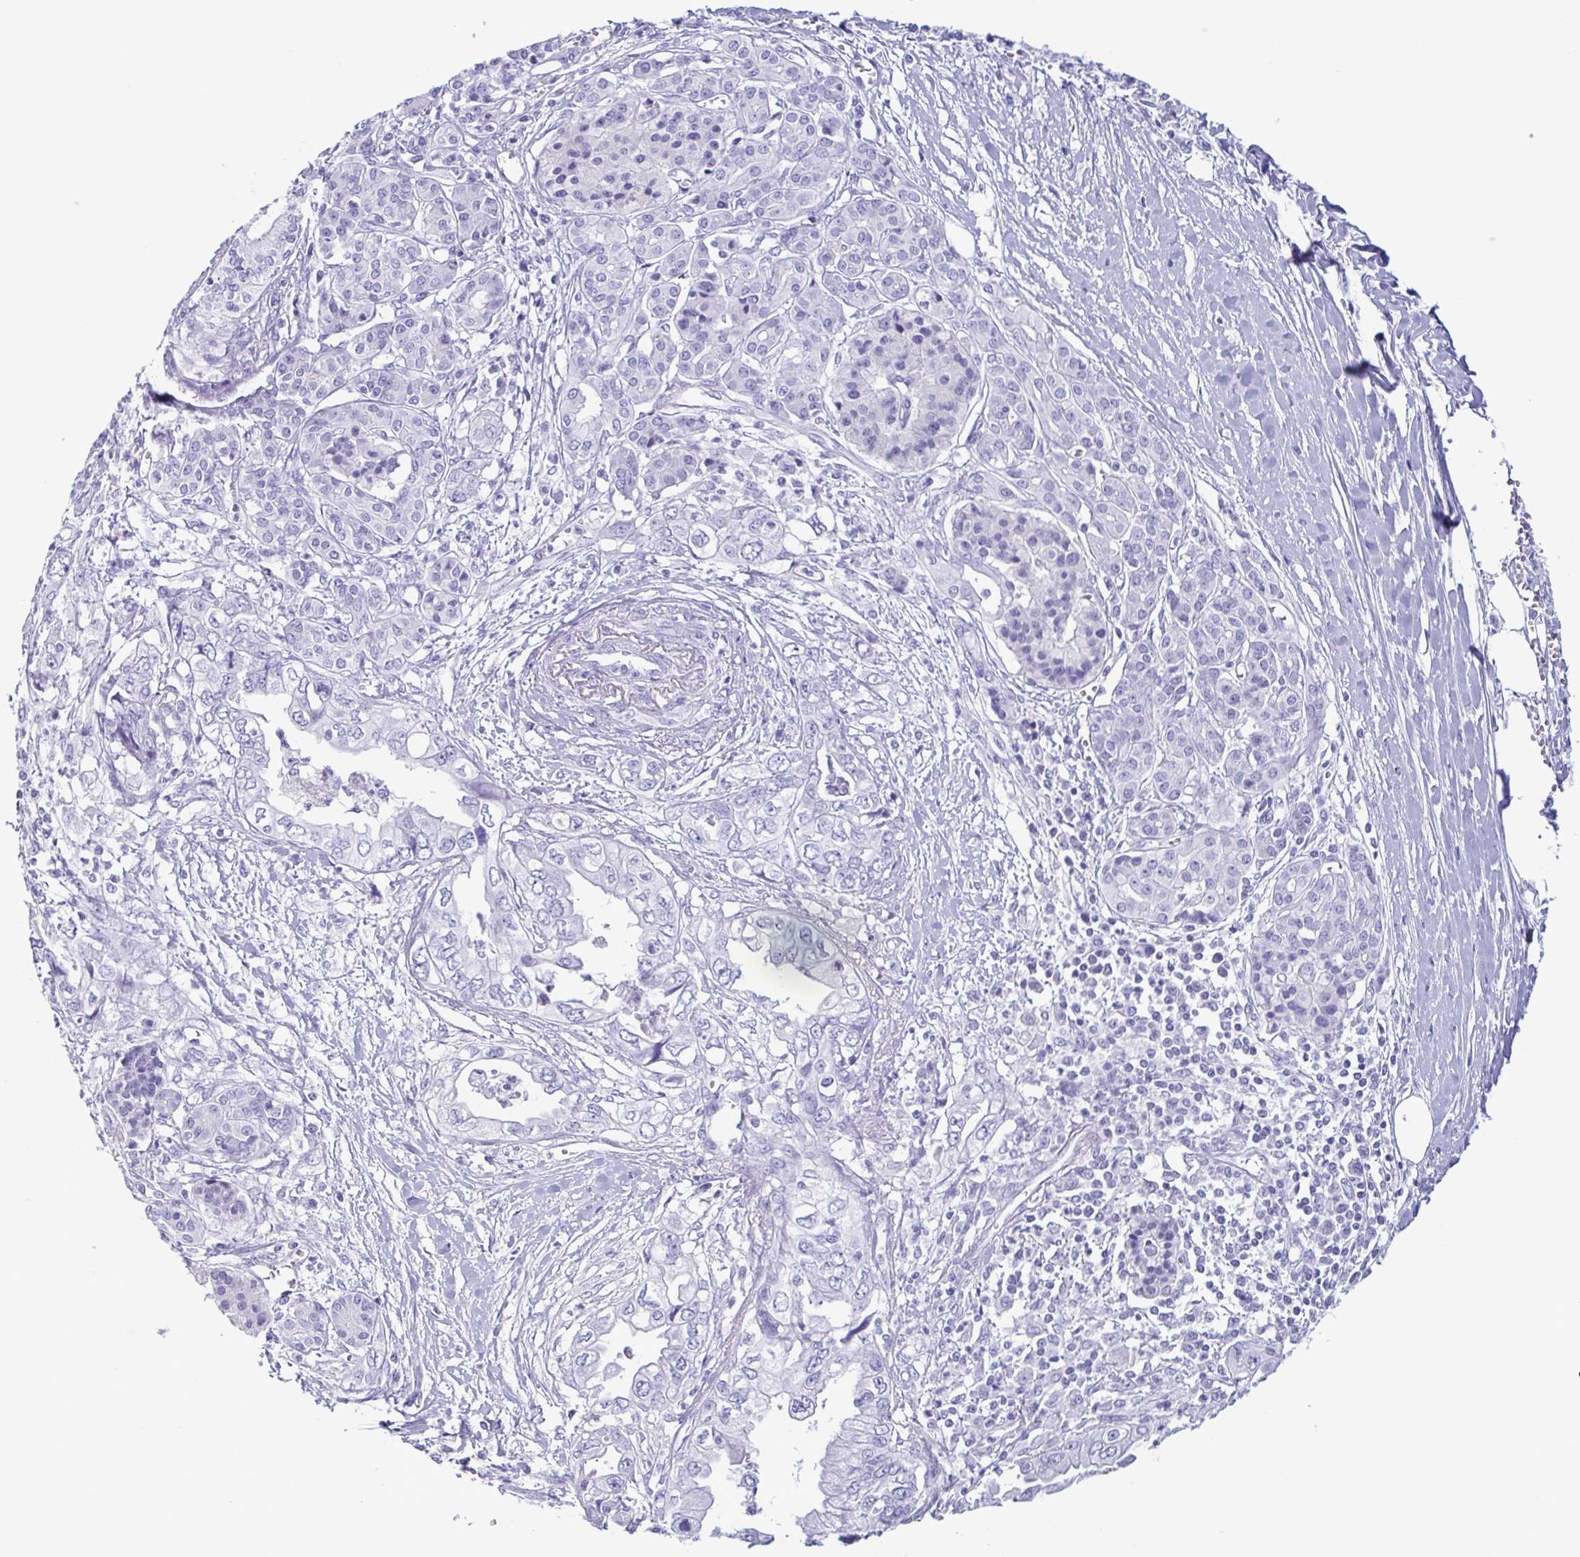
{"staining": {"intensity": "negative", "quantity": "none", "location": "none"}, "tissue": "pancreatic cancer", "cell_type": "Tumor cells", "image_type": "cancer", "snomed": [{"axis": "morphology", "description": "Adenocarcinoma, NOS"}, {"axis": "topography", "description": "Pancreas"}], "caption": "DAB immunohistochemical staining of human adenocarcinoma (pancreatic) exhibits no significant expression in tumor cells. (DAB immunohistochemistry, high magnification).", "gene": "LTF", "patient": {"sex": "male", "age": 68}}